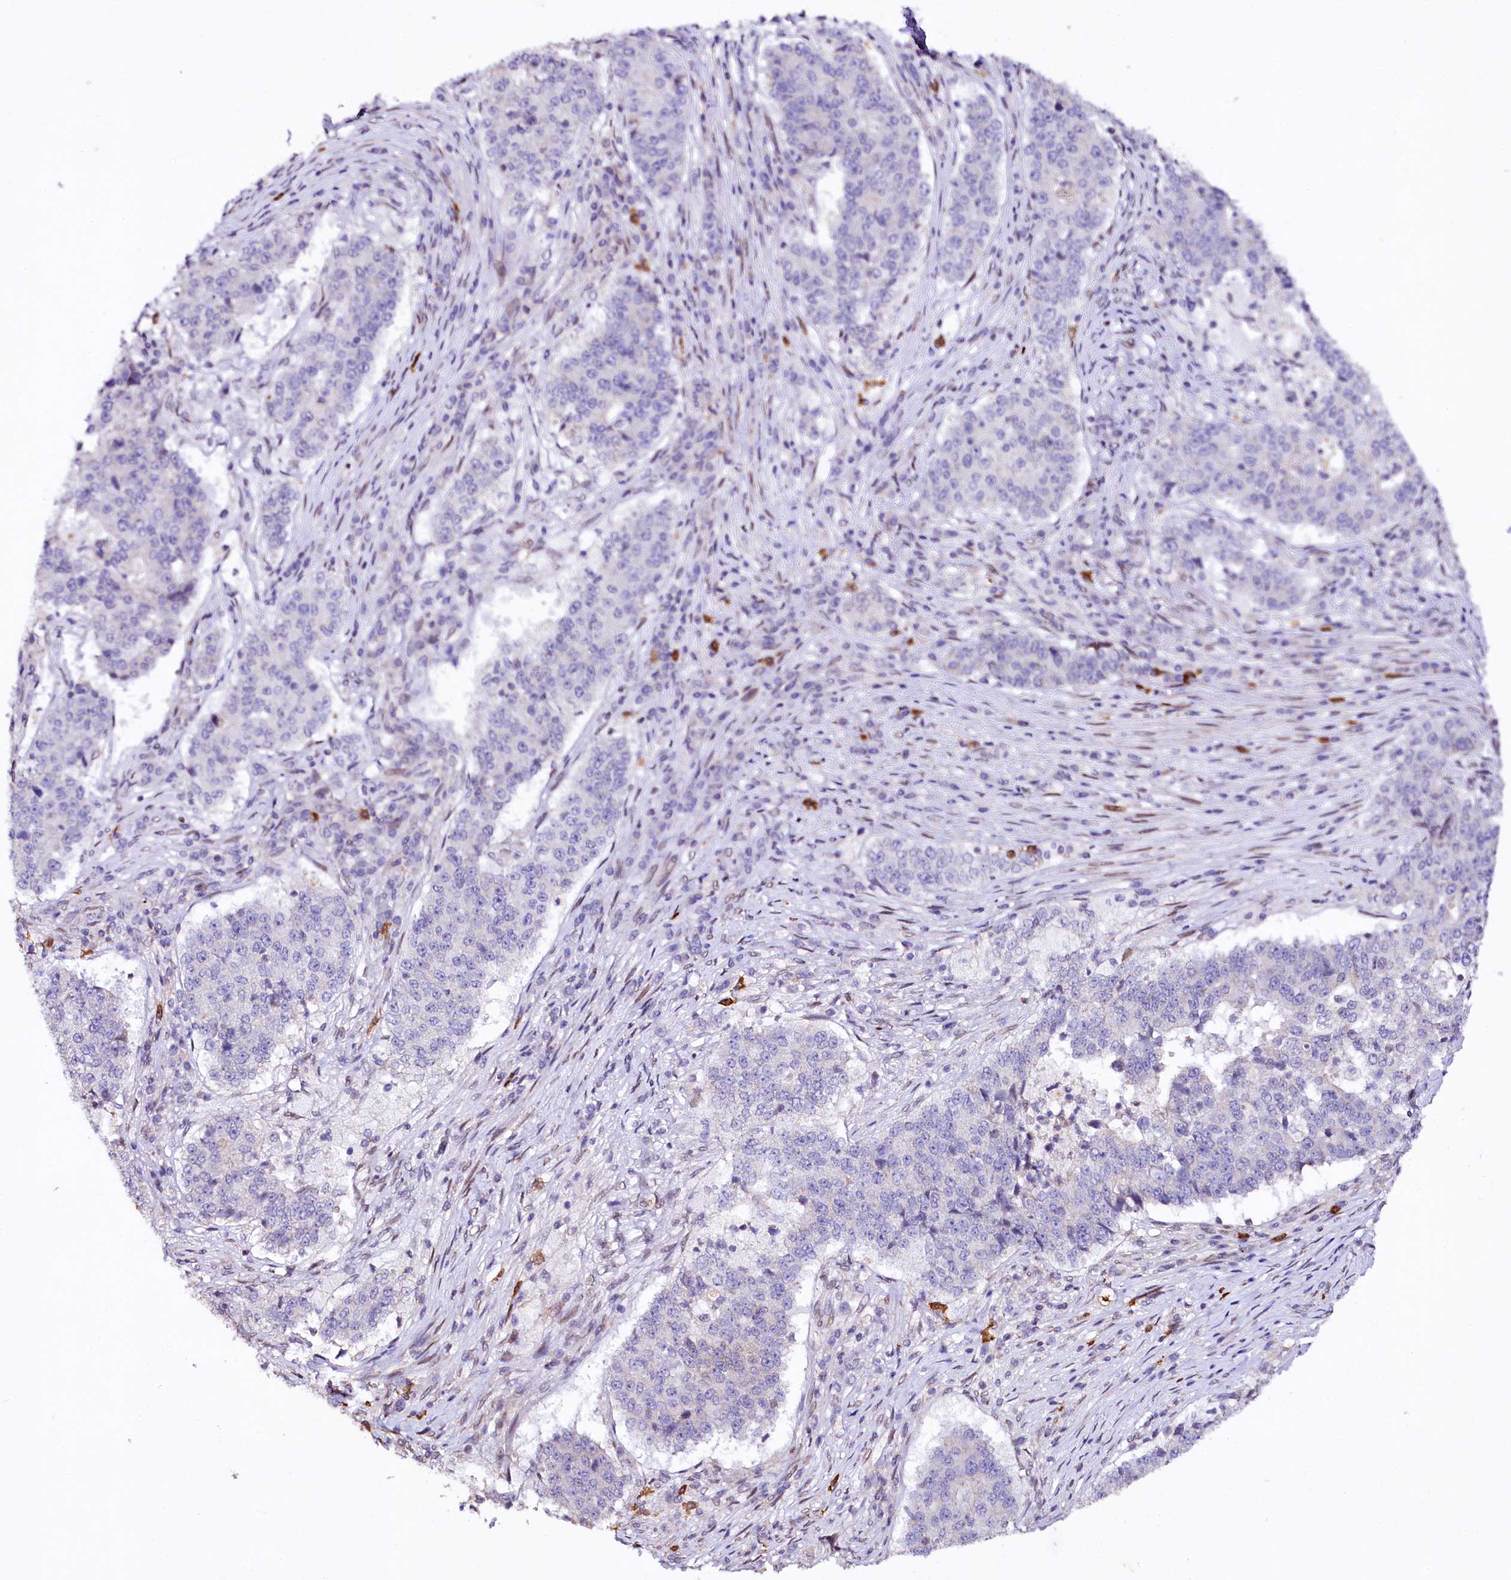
{"staining": {"intensity": "negative", "quantity": "none", "location": "none"}, "tissue": "stomach cancer", "cell_type": "Tumor cells", "image_type": "cancer", "snomed": [{"axis": "morphology", "description": "Adenocarcinoma, NOS"}, {"axis": "topography", "description": "Stomach"}], "caption": "The immunohistochemistry (IHC) histopathology image has no significant positivity in tumor cells of adenocarcinoma (stomach) tissue. (DAB IHC with hematoxylin counter stain).", "gene": "ZNF226", "patient": {"sex": "male", "age": 59}}